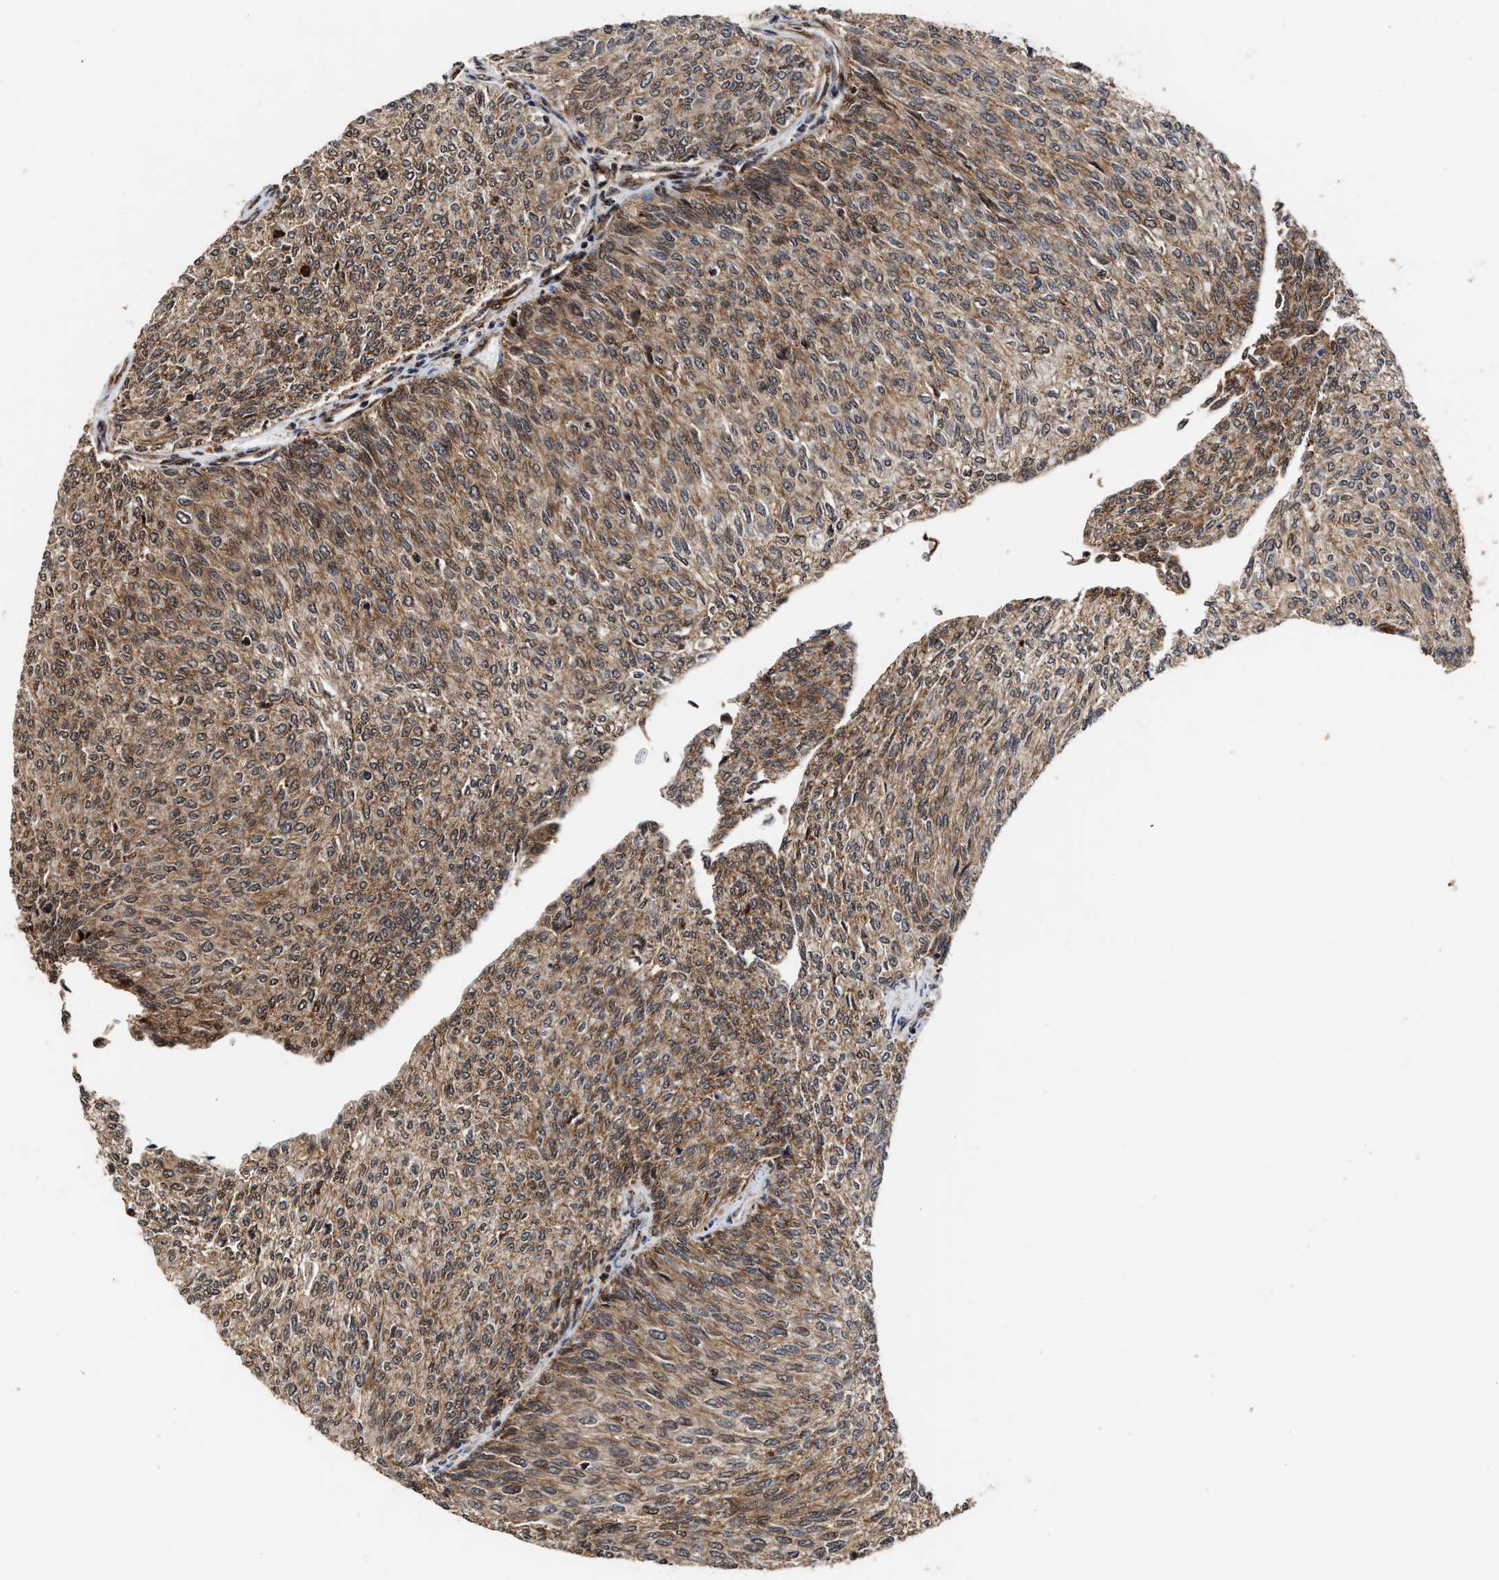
{"staining": {"intensity": "moderate", "quantity": ">75%", "location": "cytoplasmic/membranous,nuclear"}, "tissue": "urothelial cancer", "cell_type": "Tumor cells", "image_type": "cancer", "snomed": [{"axis": "morphology", "description": "Urothelial carcinoma, Low grade"}, {"axis": "topography", "description": "Urinary bladder"}], "caption": "Low-grade urothelial carcinoma stained with DAB (3,3'-diaminobenzidine) immunohistochemistry reveals medium levels of moderate cytoplasmic/membranous and nuclear positivity in about >75% of tumor cells.", "gene": "SEPTIN2", "patient": {"sex": "female", "age": 79}}